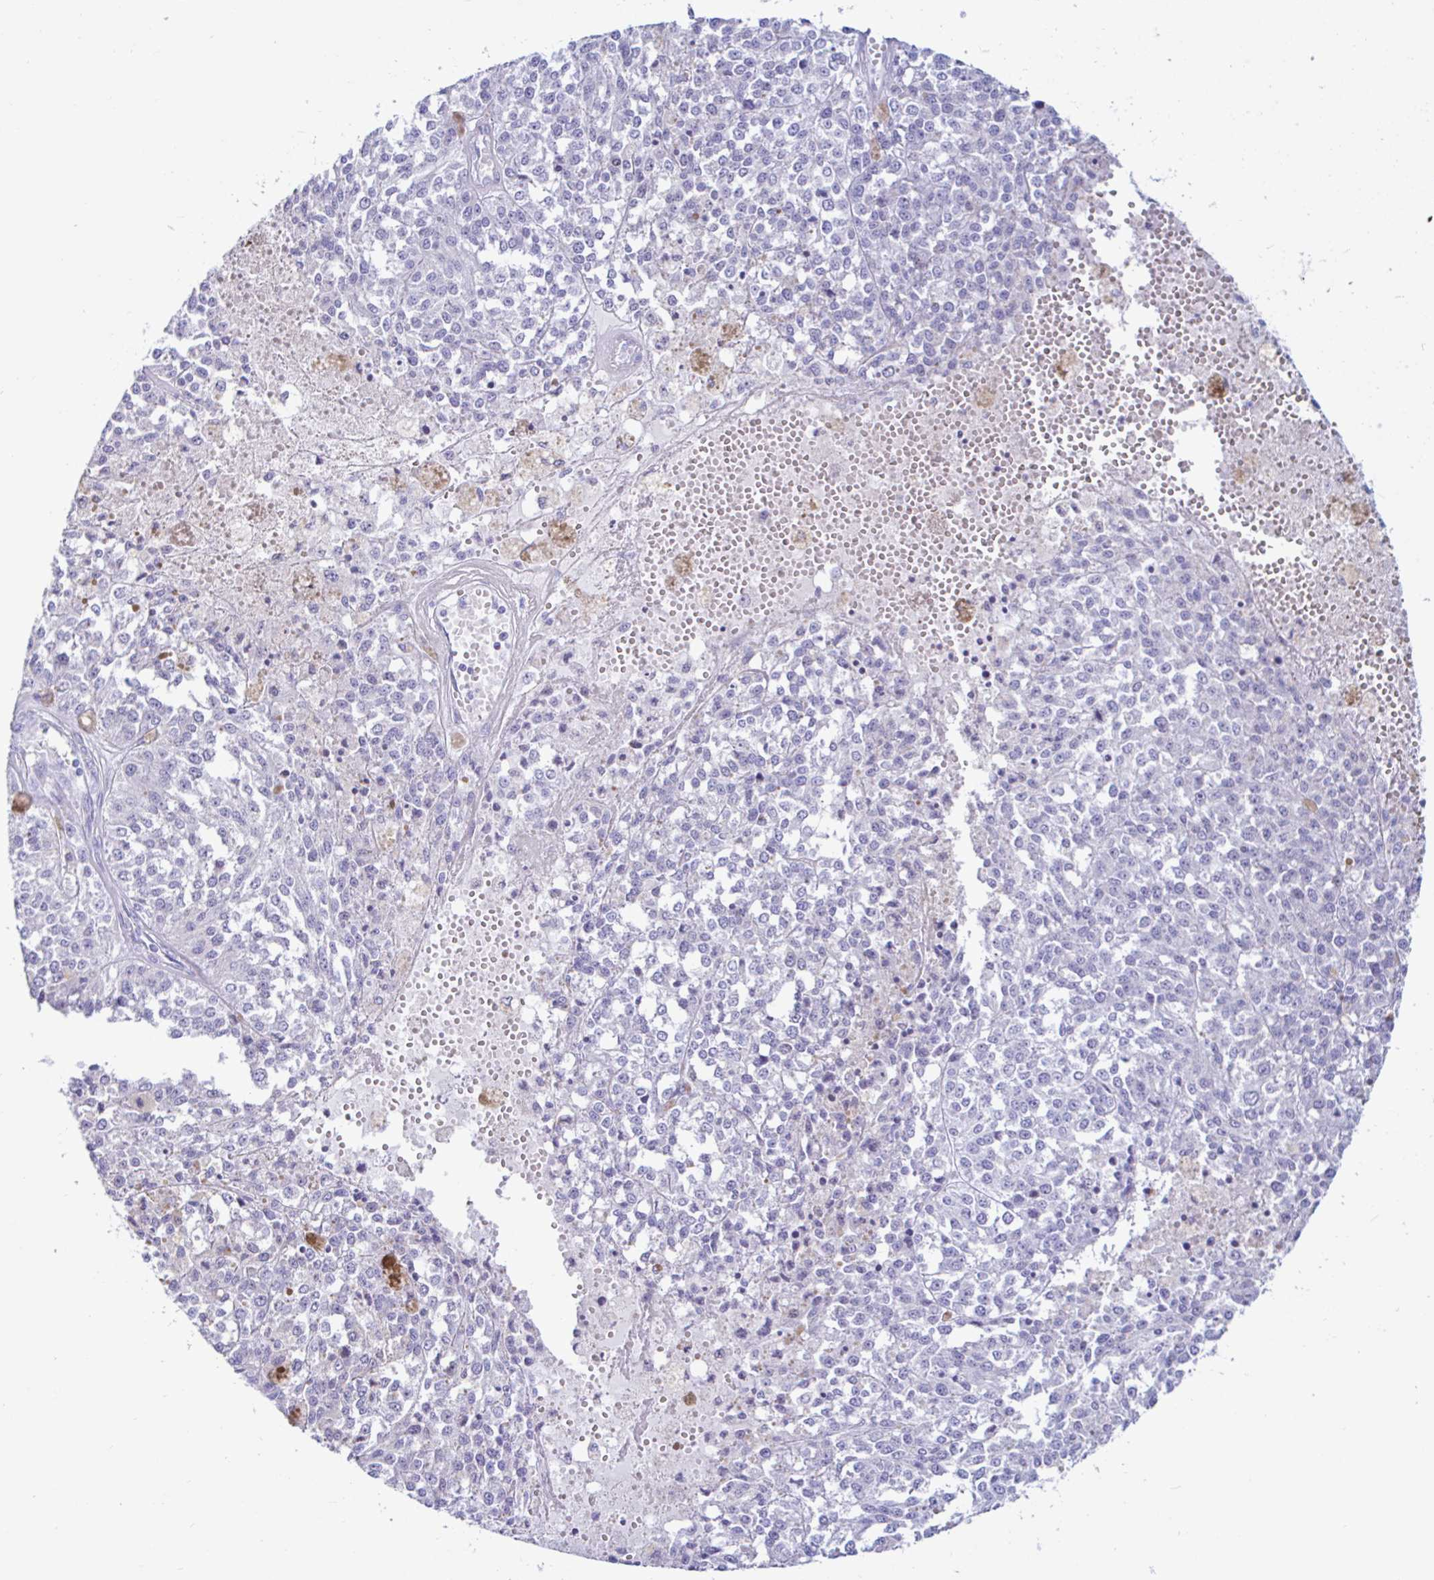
{"staining": {"intensity": "negative", "quantity": "none", "location": "none"}, "tissue": "melanoma", "cell_type": "Tumor cells", "image_type": "cancer", "snomed": [{"axis": "morphology", "description": "Malignant melanoma, Metastatic site"}, {"axis": "topography", "description": "Lymph node"}], "caption": "Immunohistochemistry micrograph of malignant melanoma (metastatic site) stained for a protein (brown), which reveals no expression in tumor cells.", "gene": "NBPF3", "patient": {"sex": "female", "age": 64}}